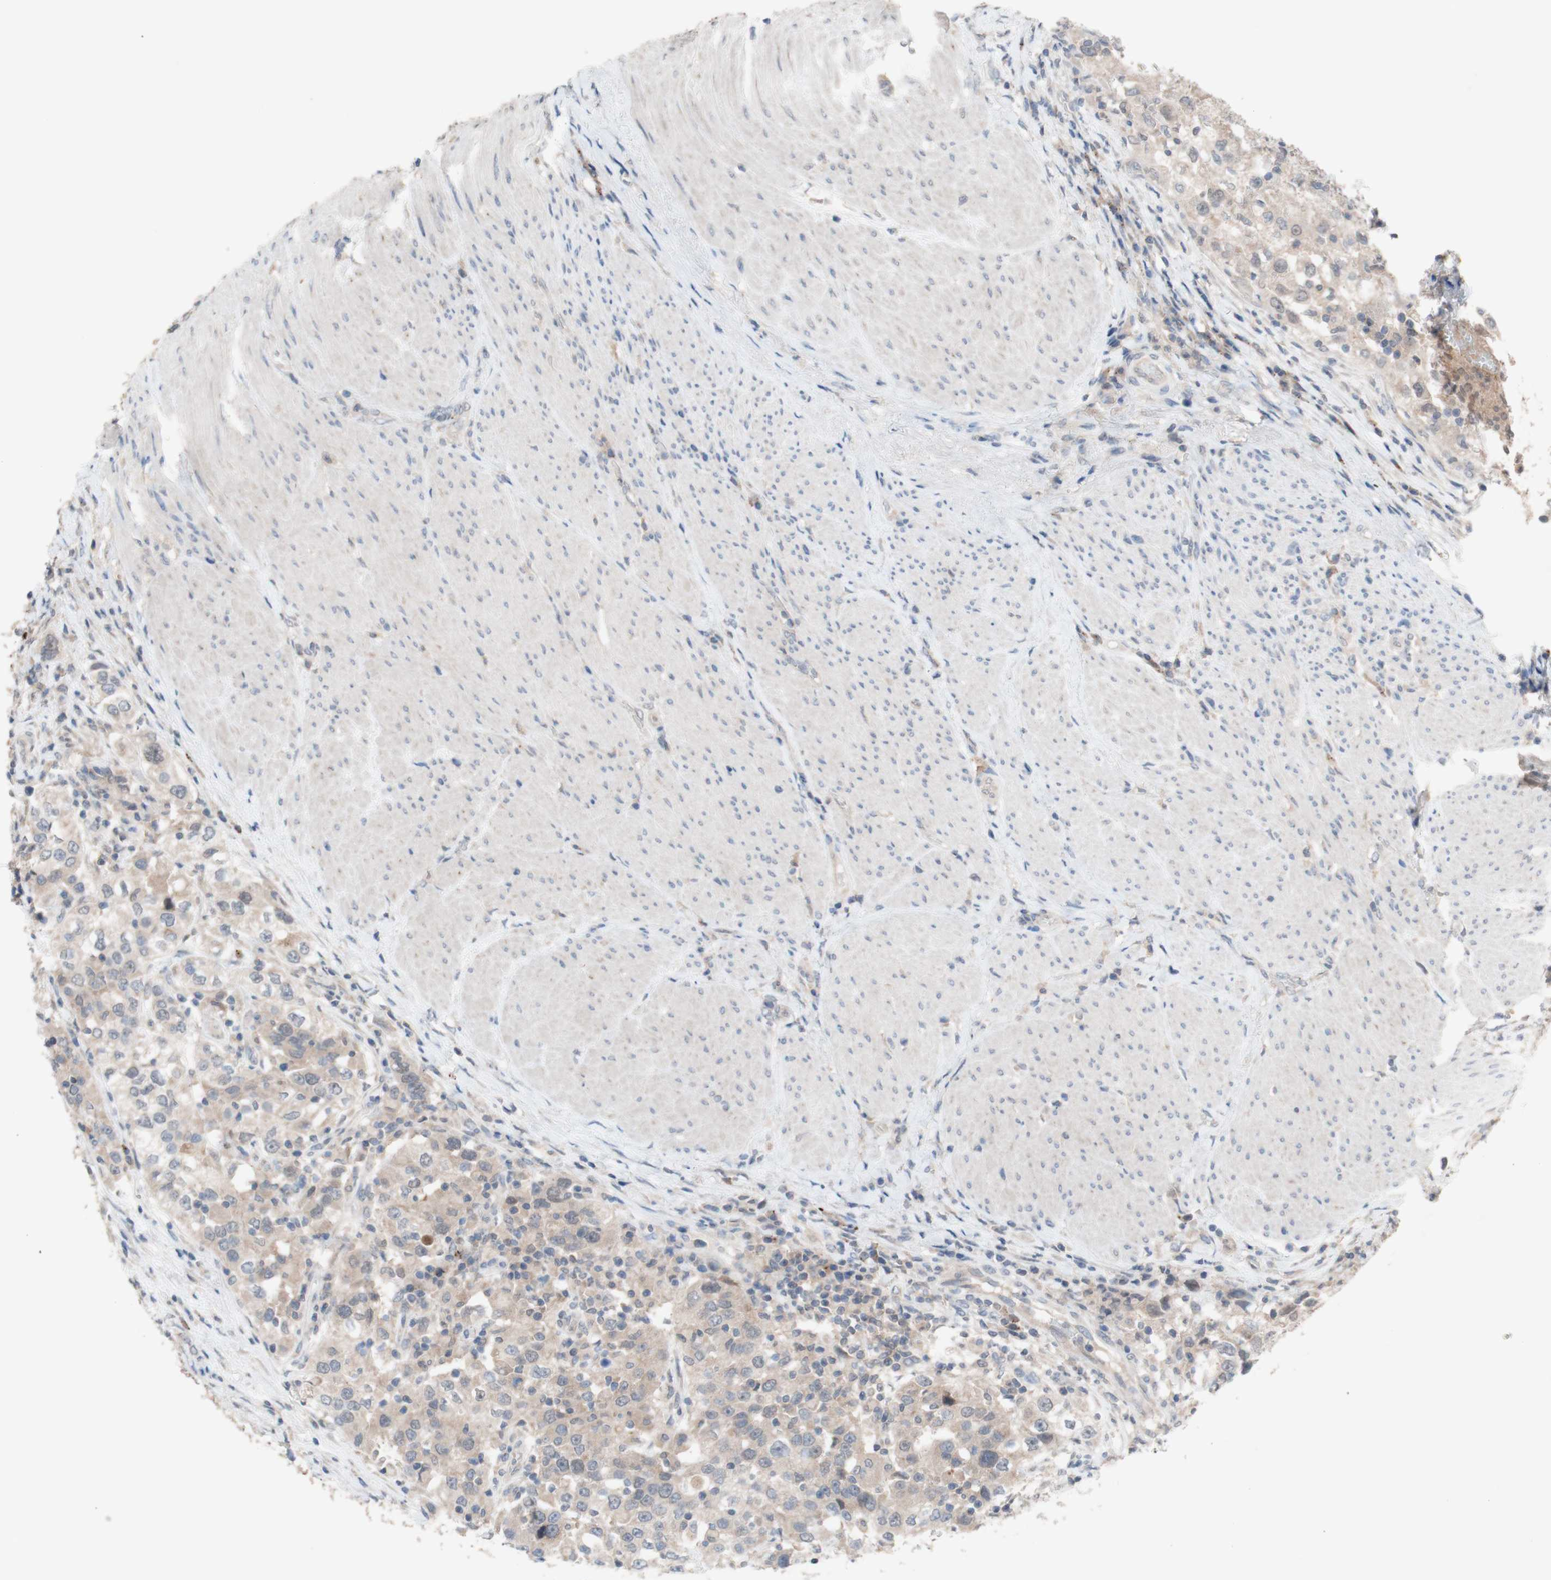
{"staining": {"intensity": "weak", "quantity": ">75%", "location": "cytoplasmic/membranous"}, "tissue": "urothelial cancer", "cell_type": "Tumor cells", "image_type": "cancer", "snomed": [{"axis": "morphology", "description": "Urothelial carcinoma, High grade"}, {"axis": "topography", "description": "Urinary bladder"}], "caption": "A histopathology image showing weak cytoplasmic/membranous staining in approximately >75% of tumor cells in urothelial cancer, as visualized by brown immunohistochemical staining.", "gene": "PEX2", "patient": {"sex": "female", "age": 80}}